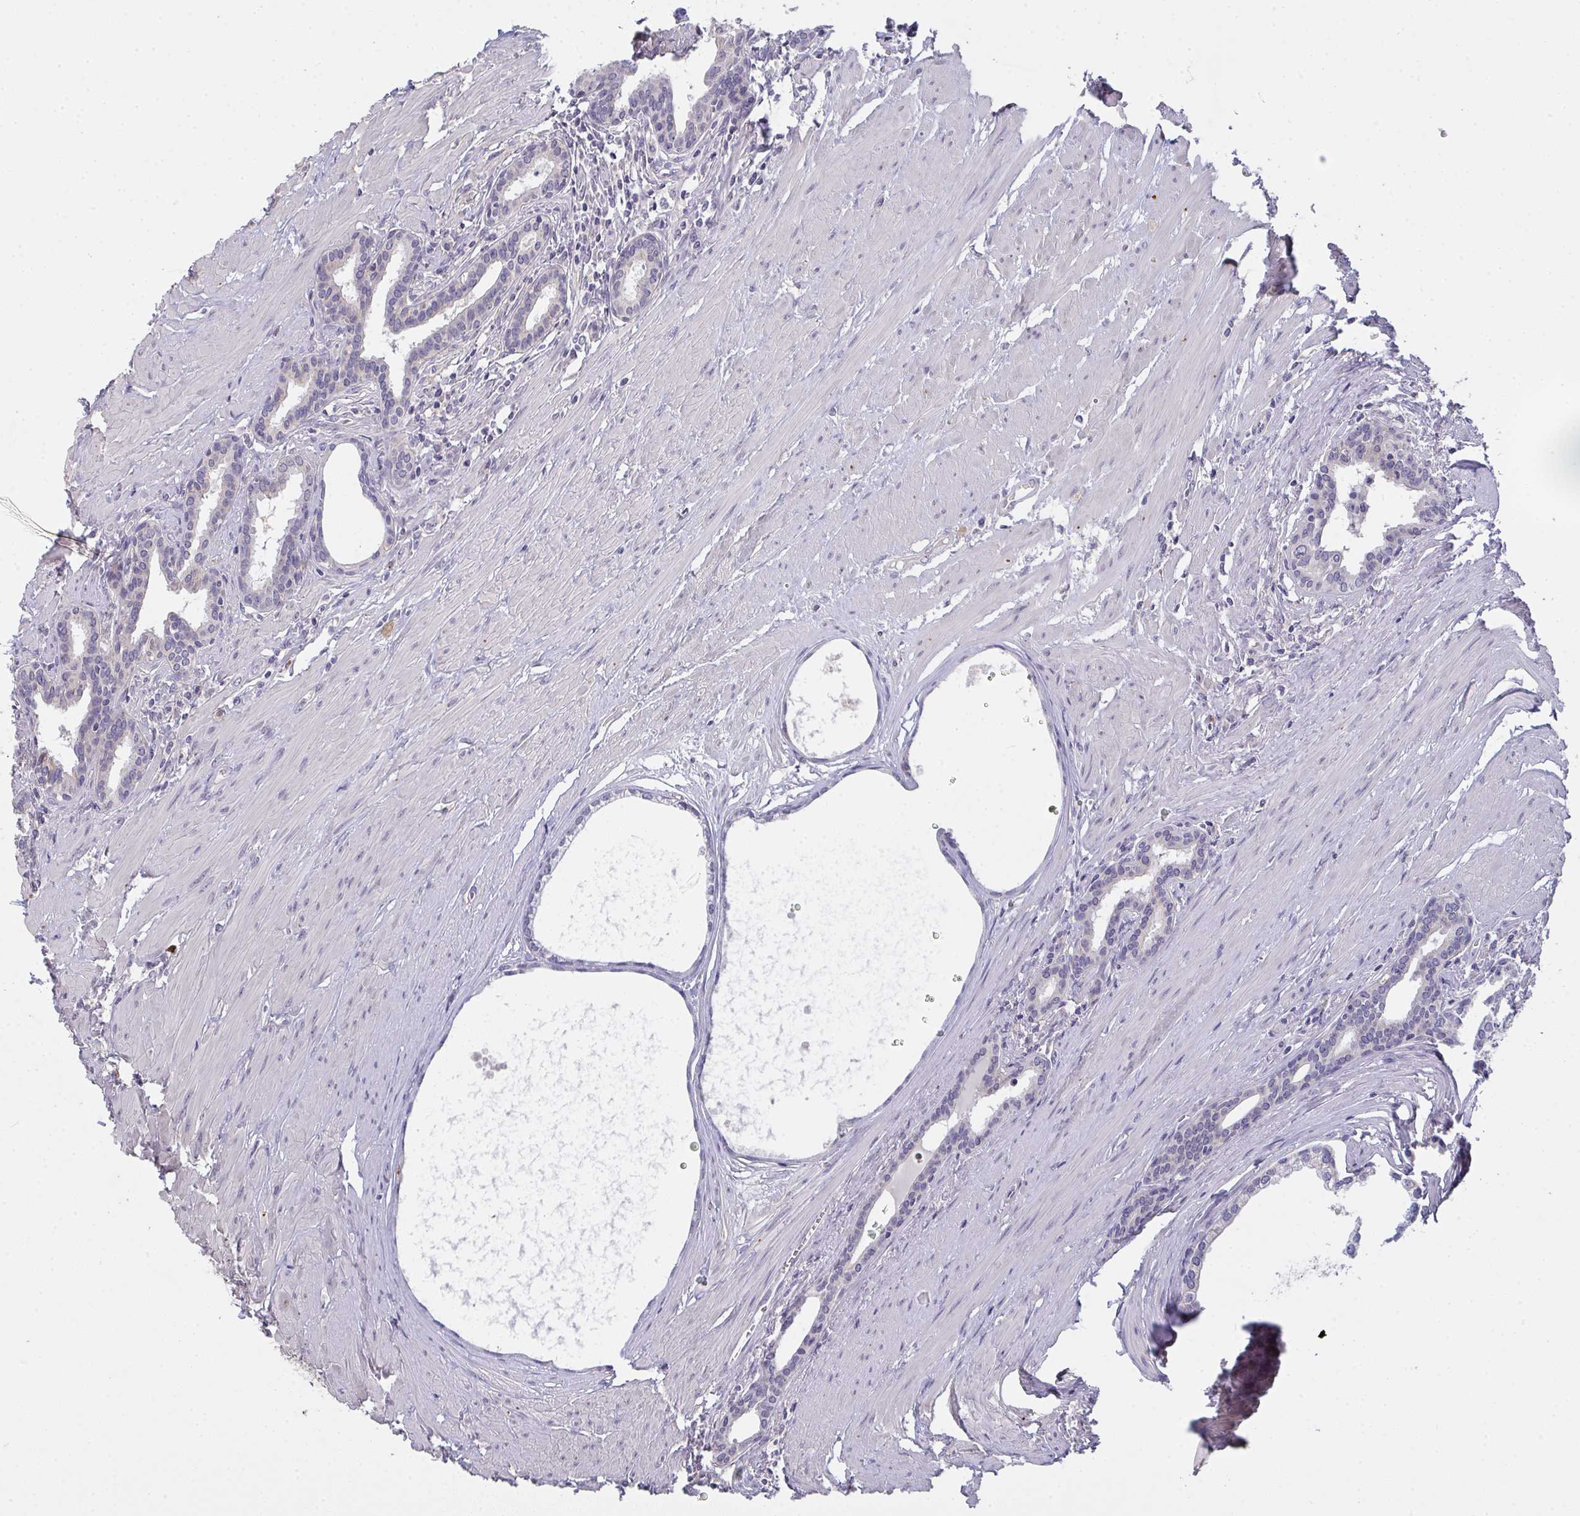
{"staining": {"intensity": "moderate", "quantity": "<25%", "location": "cytoplasmic/membranous"}, "tissue": "prostate", "cell_type": "Glandular cells", "image_type": "normal", "snomed": [{"axis": "morphology", "description": "Normal tissue, NOS"}, {"axis": "topography", "description": "Prostate"}, {"axis": "topography", "description": "Peripheral nerve tissue"}], "caption": "Prostate stained with a protein marker displays moderate staining in glandular cells.", "gene": "TMEM219", "patient": {"sex": "male", "age": 55}}